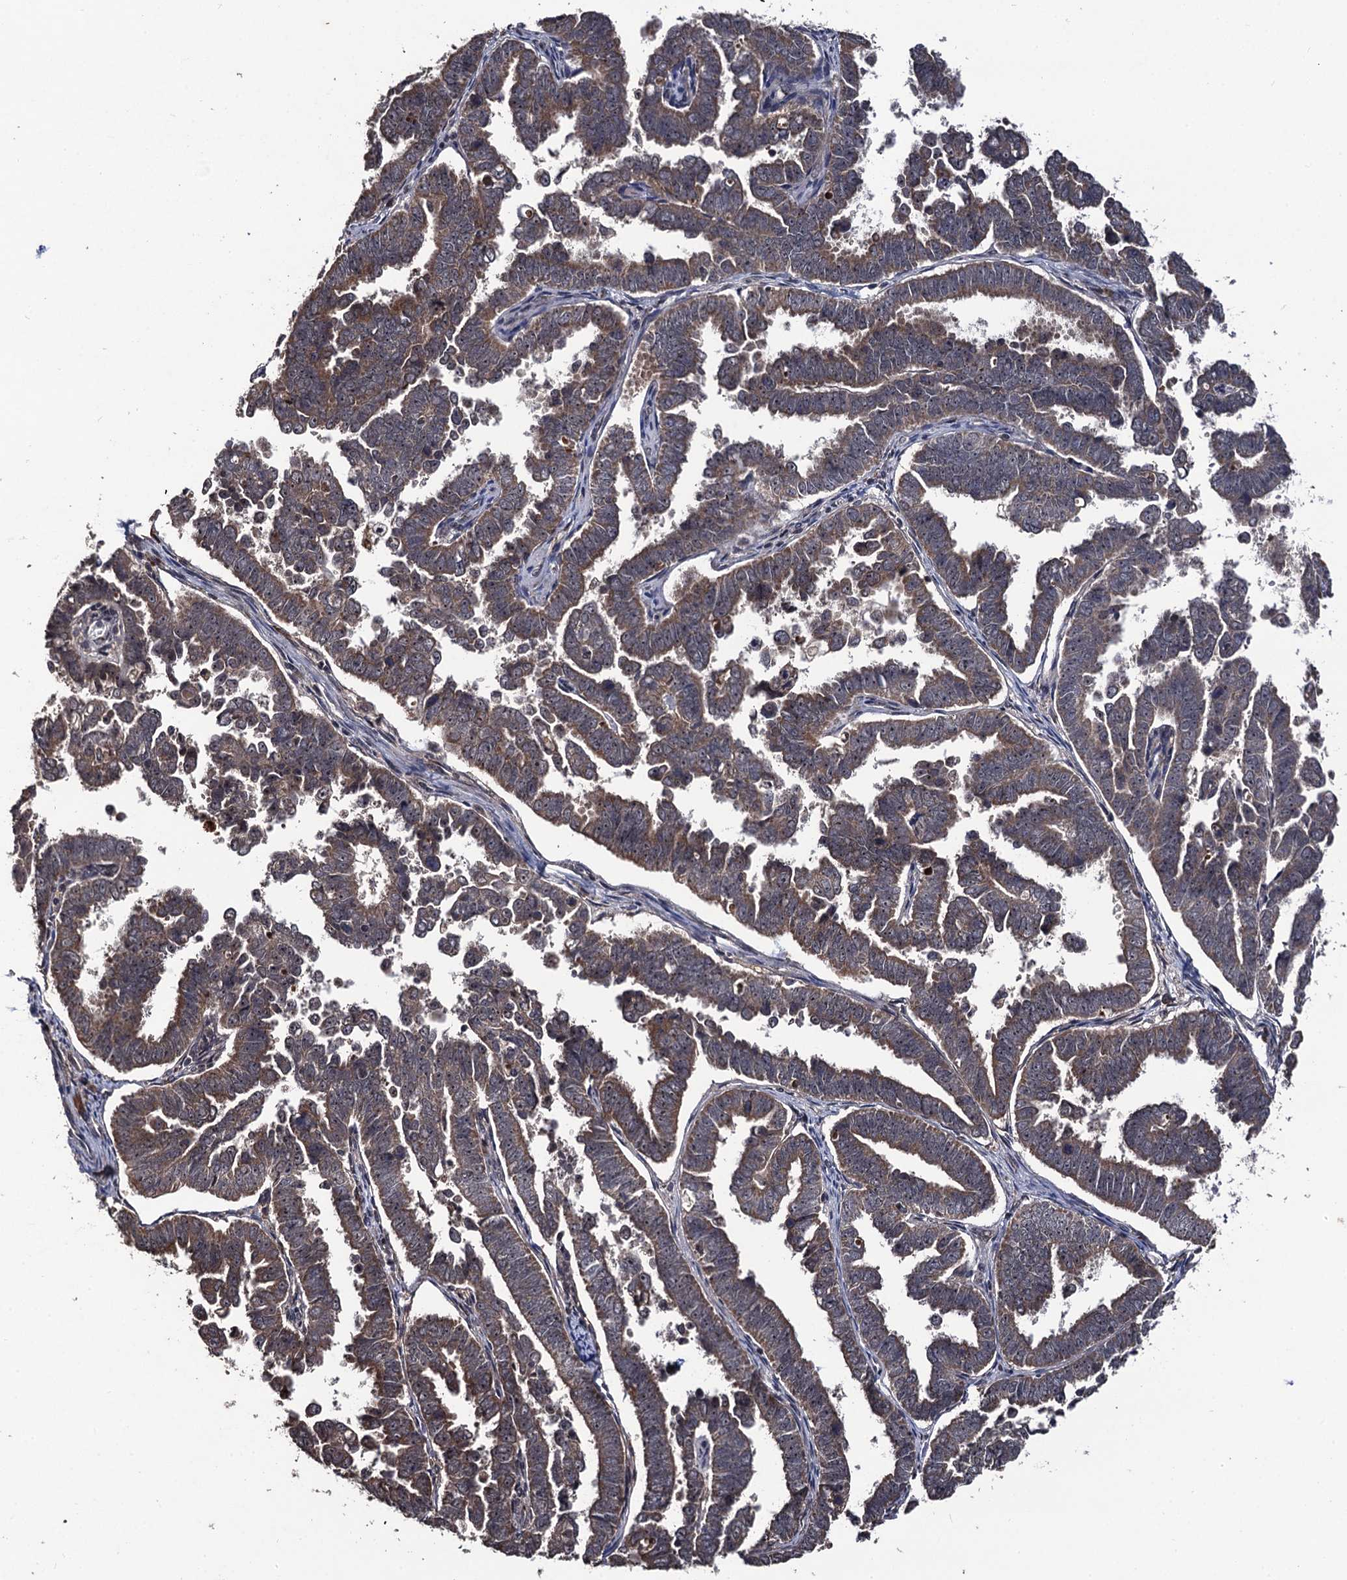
{"staining": {"intensity": "weak", "quantity": ">75%", "location": "cytoplasmic/membranous"}, "tissue": "endometrial cancer", "cell_type": "Tumor cells", "image_type": "cancer", "snomed": [{"axis": "morphology", "description": "Adenocarcinoma, NOS"}, {"axis": "topography", "description": "Endometrium"}], "caption": "Endometrial adenocarcinoma was stained to show a protein in brown. There is low levels of weak cytoplasmic/membranous expression in about >75% of tumor cells.", "gene": "LRRC63", "patient": {"sex": "female", "age": 75}}